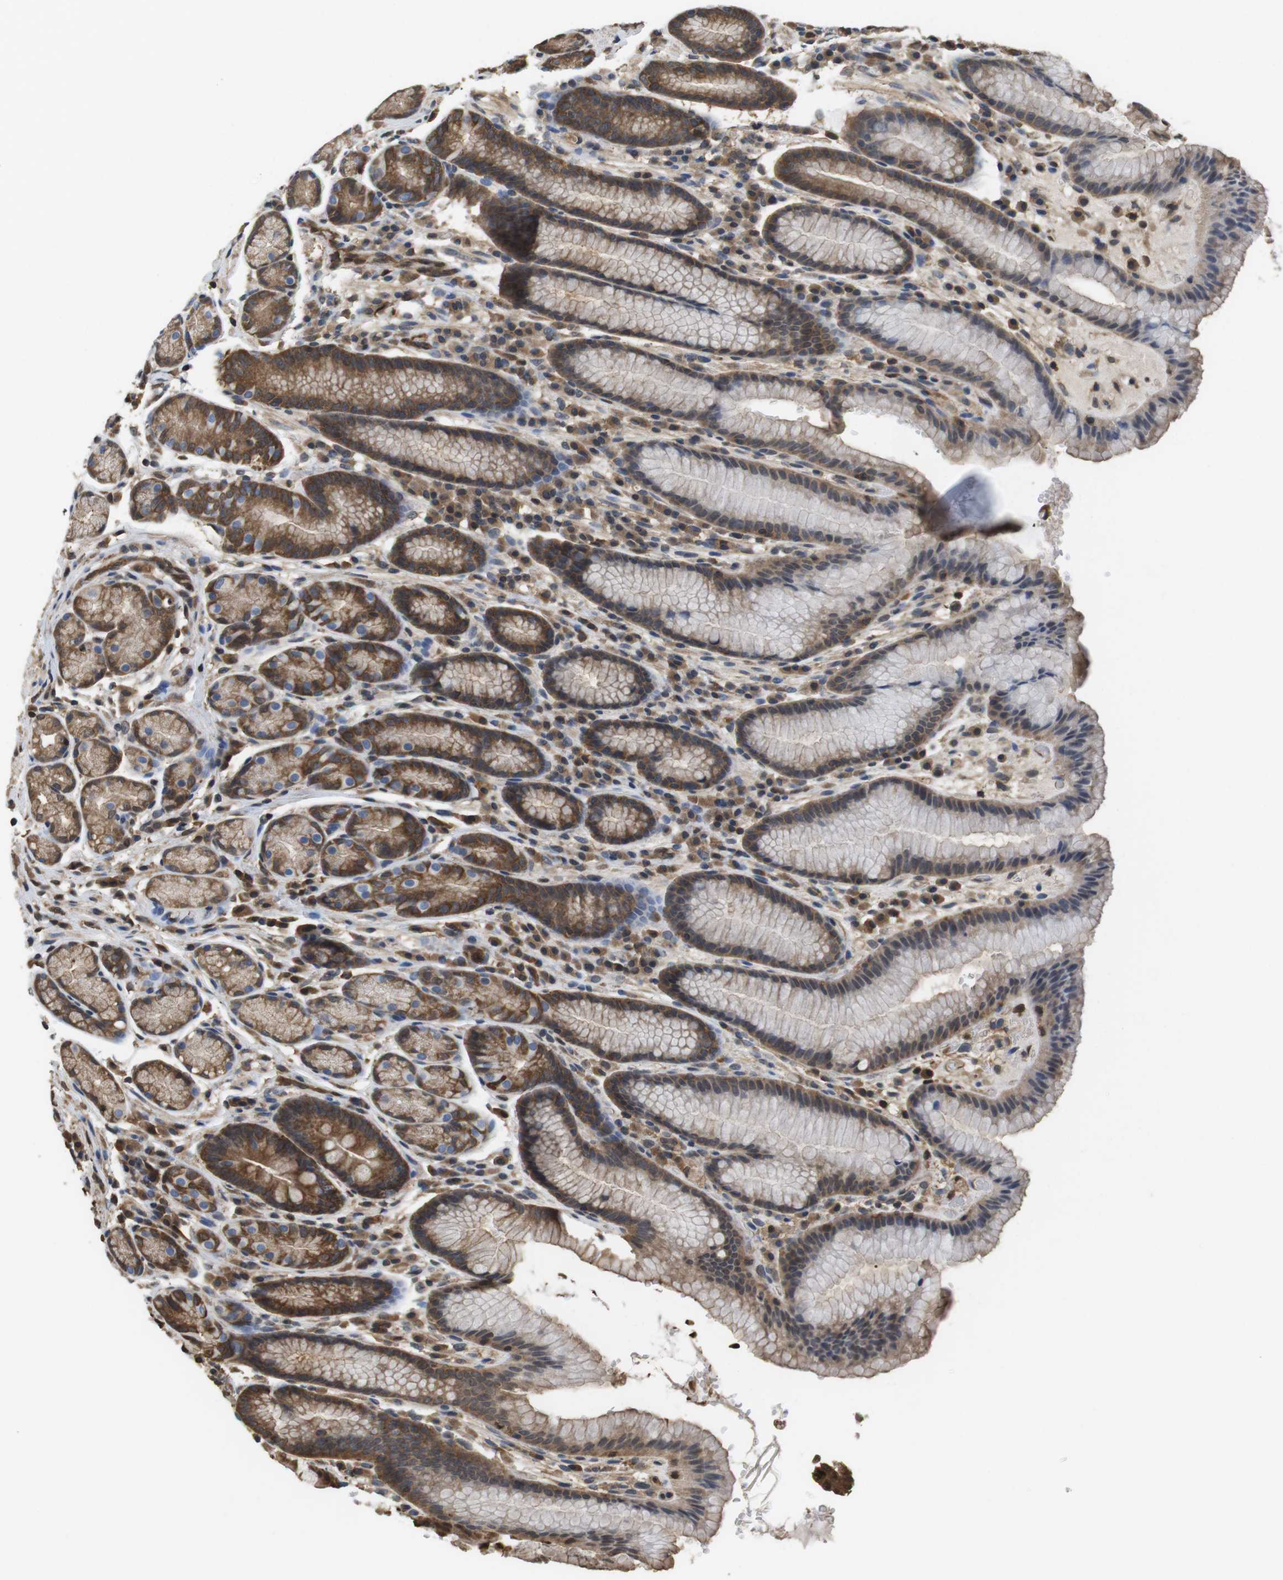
{"staining": {"intensity": "moderate", "quantity": ">75%", "location": "cytoplasmic/membranous,nuclear"}, "tissue": "stomach", "cell_type": "Glandular cells", "image_type": "normal", "snomed": [{"axis": "morphology", "description": "Normal tissue, NOS"}, {"axis": "topography", "description": "Stomach, lower"}], "caption": "The micrograph demonstrates a brown stain indicating the presence of a protein in the cytoplasmic/membranous,nuclear of glandular cells in stomach. (DAB (3,3'-diaminobenzidine) IHC with brightfield microscopy, high magnification).", "gene": "LDHA", "patient": {"sex": "male", "age": 52}}